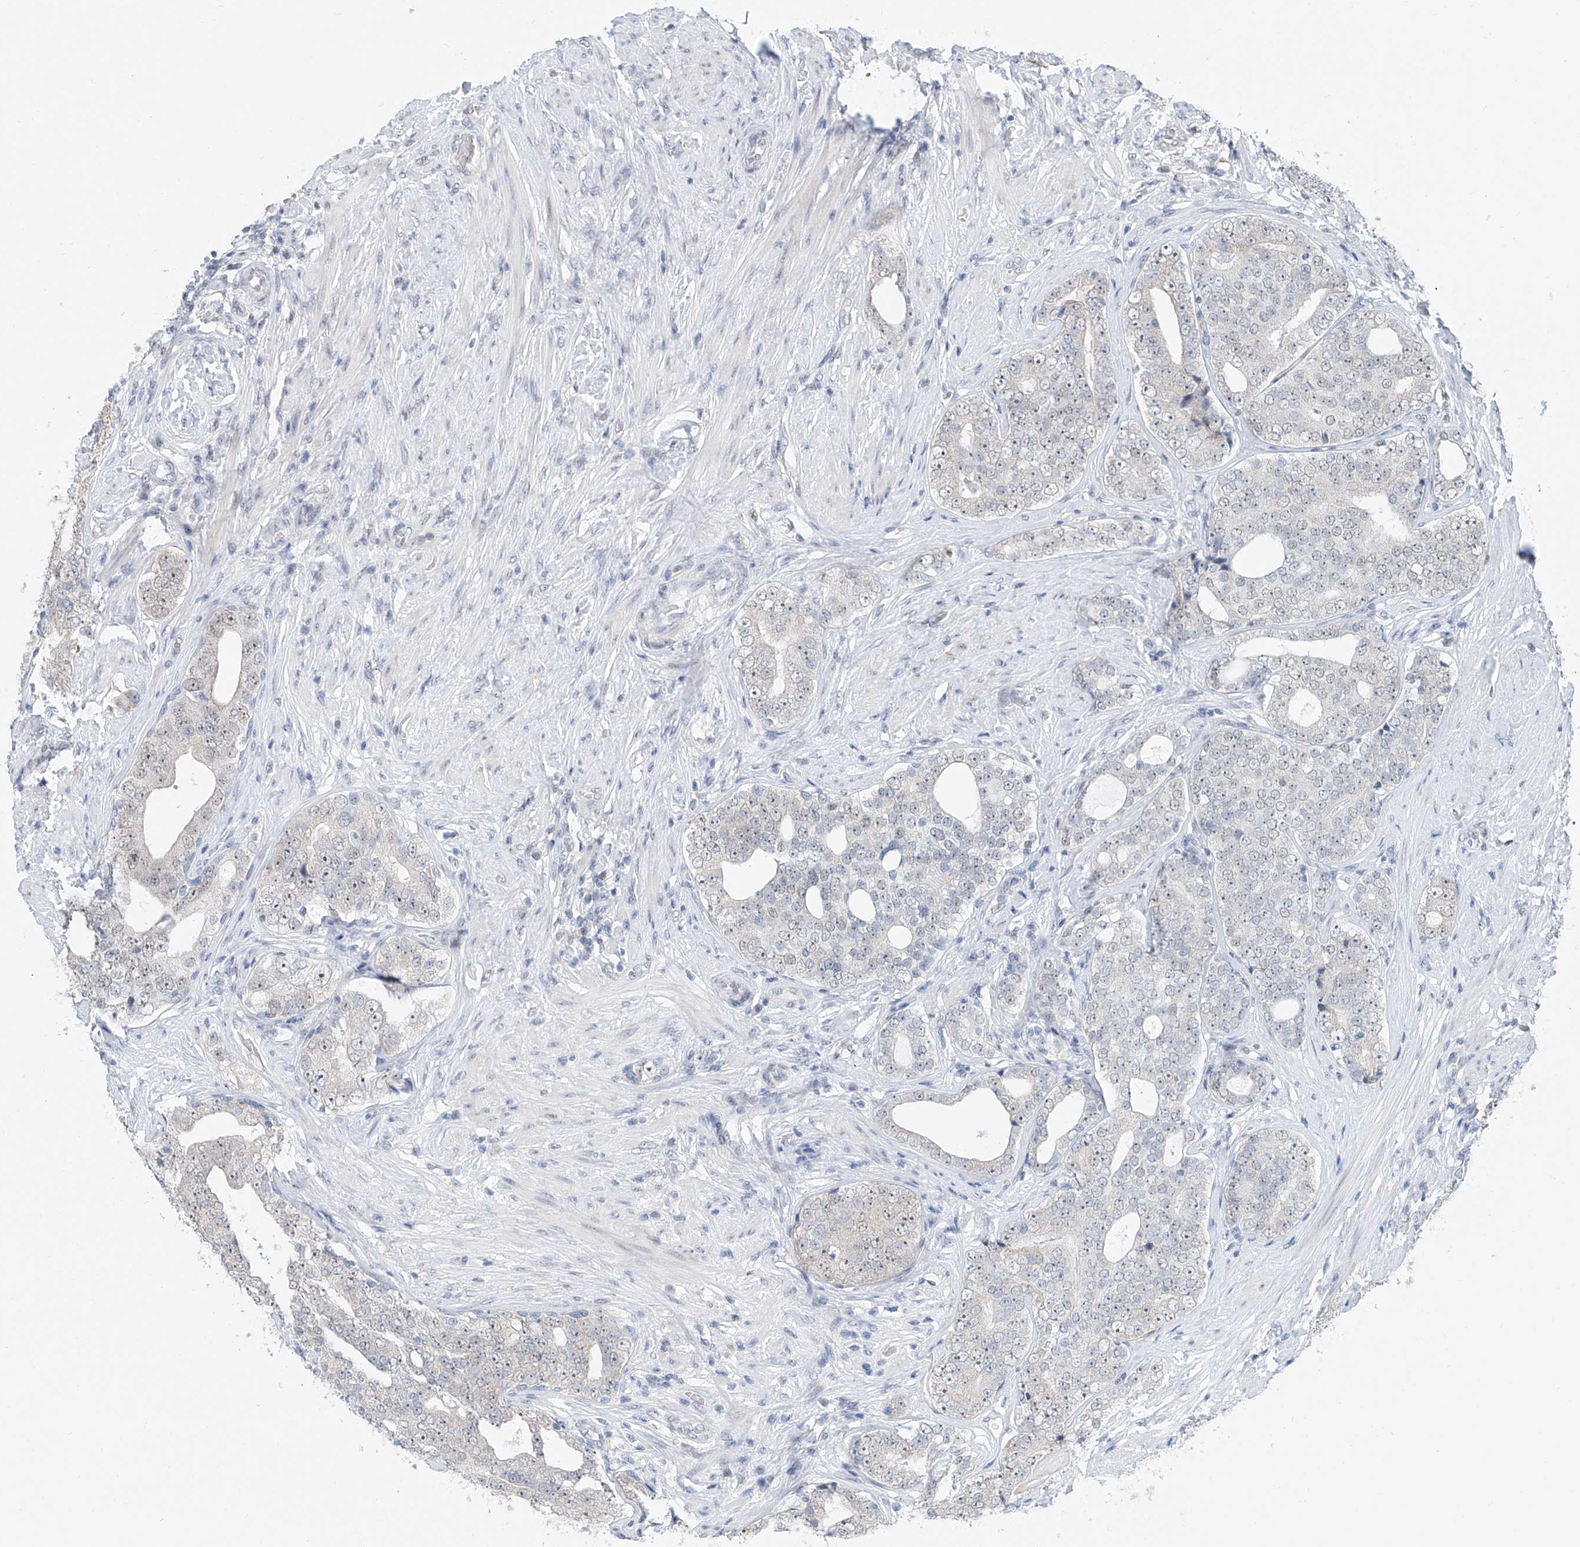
{"staining": {"intensity": "weak", "quantity": ">75%", "location": "nuclear"}, "tissue": "prostate cancer", "cell_type": "Tumor cells", "image_type": "cancer", "snomed": [{"axis": "morphology", "description": "Adenocarcinoma, High grade"}, {"axis": "topography", "description": "Prostate"}], "caption": "An image of human prostate cancer stained for a protein shows weak nuclear brown staining in tumor cells.", "gene": "SDE2", "patient": {"sex": "male", "age": 56}}